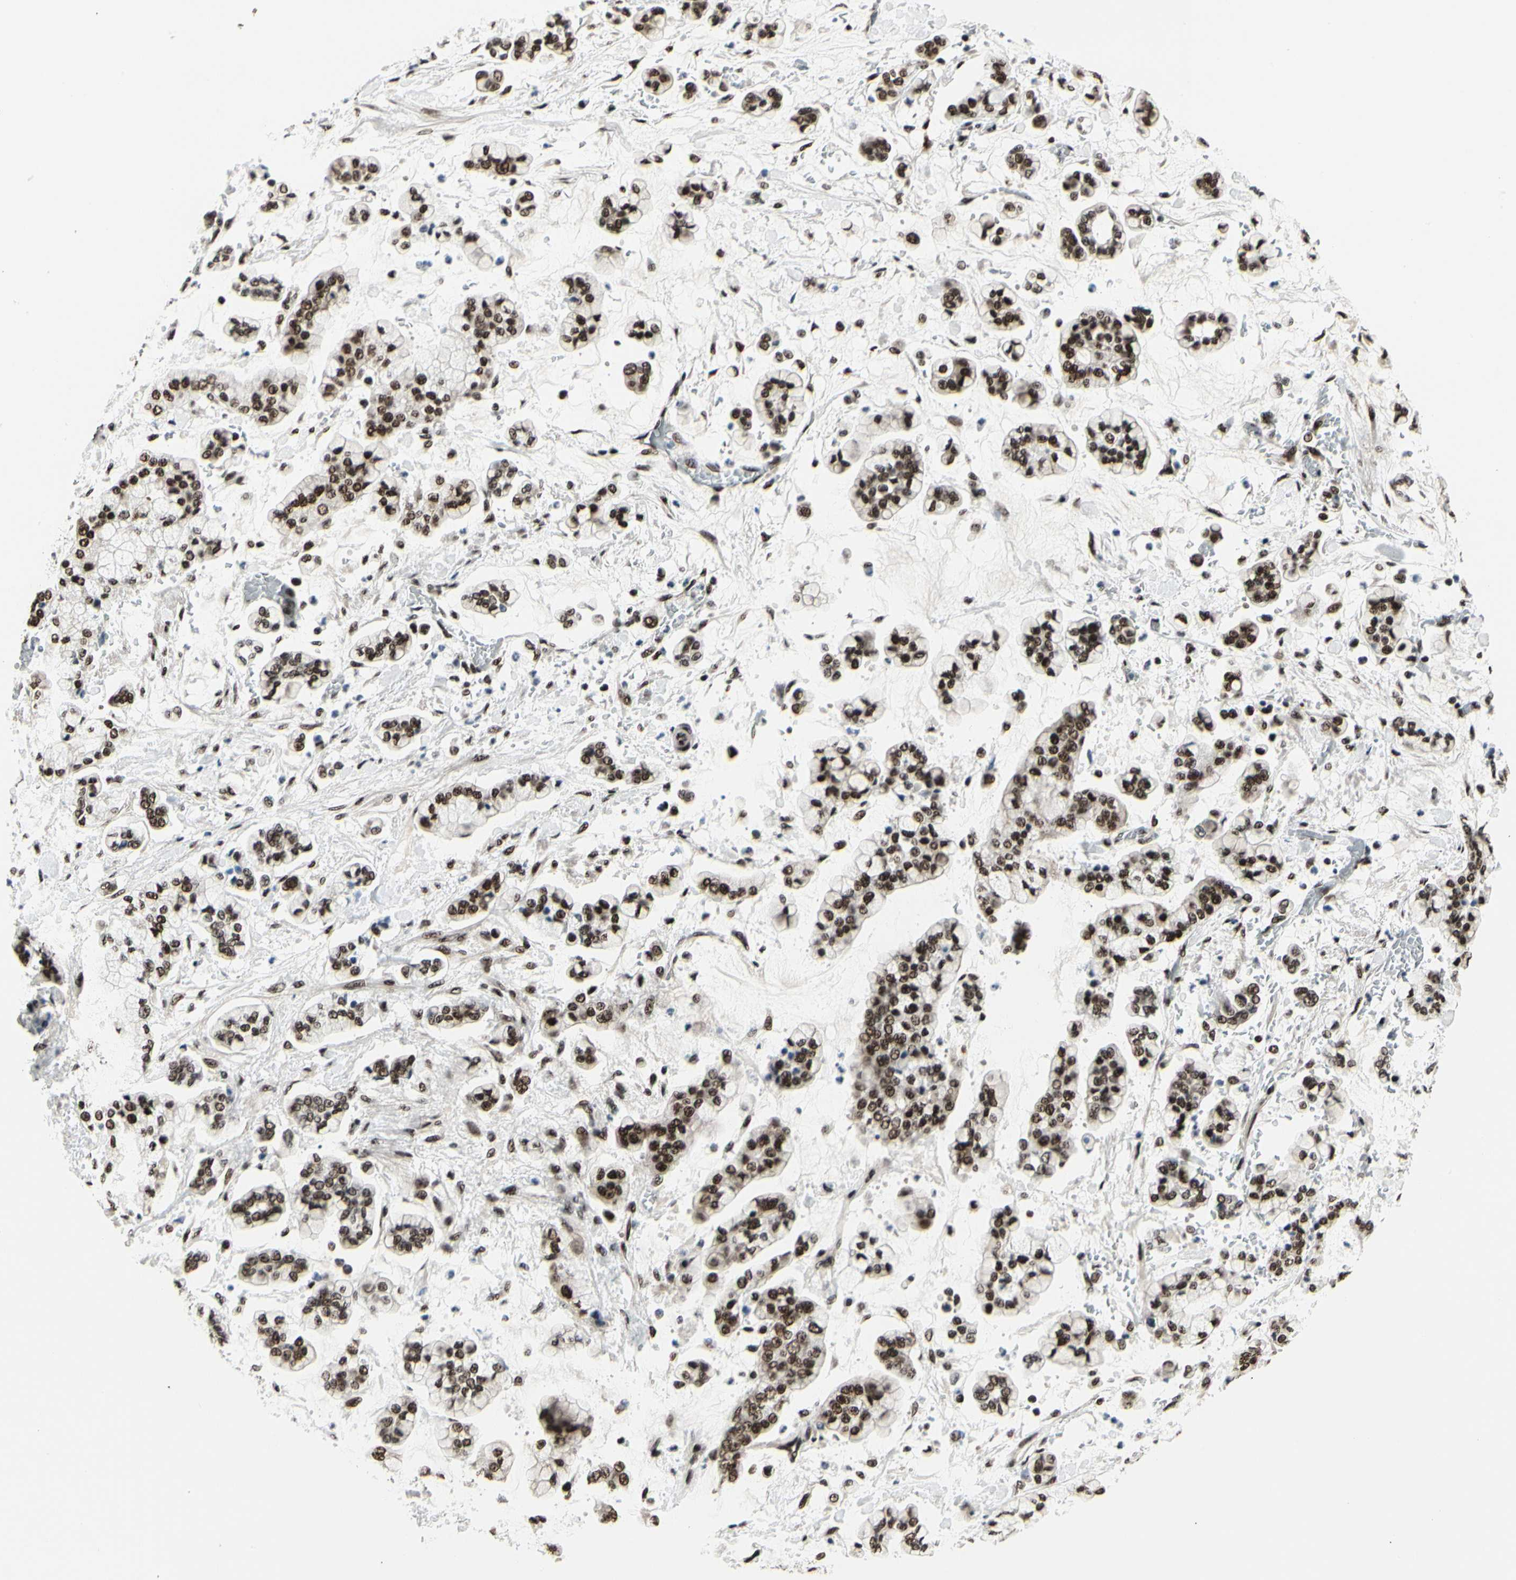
{"staining": {"intensity": "strong", "quantity": ">75%", "location": "nuclear"}, "tissue": "stomach cancer", "cell_type": "Tumor cells", "image_type": "cancer", "snomed": [{"axis": "morphology", "description": "Normal tissue, NOS"}, {"axis": "morphology", "description": "Adenocarcinoma, NOS"}, {"axis": "topography", "description": "Stomach, upper"}, {"axis": "topography", "description": "Stomach"}], "caption": "Immunohistochemical staining of stomach cancer (adenocarcinoma) shows strong nuclear protein positivity in about >75% of tumor cells.", "gene": "SRSF11", "patient": {"sex": "male", "age": 76}}